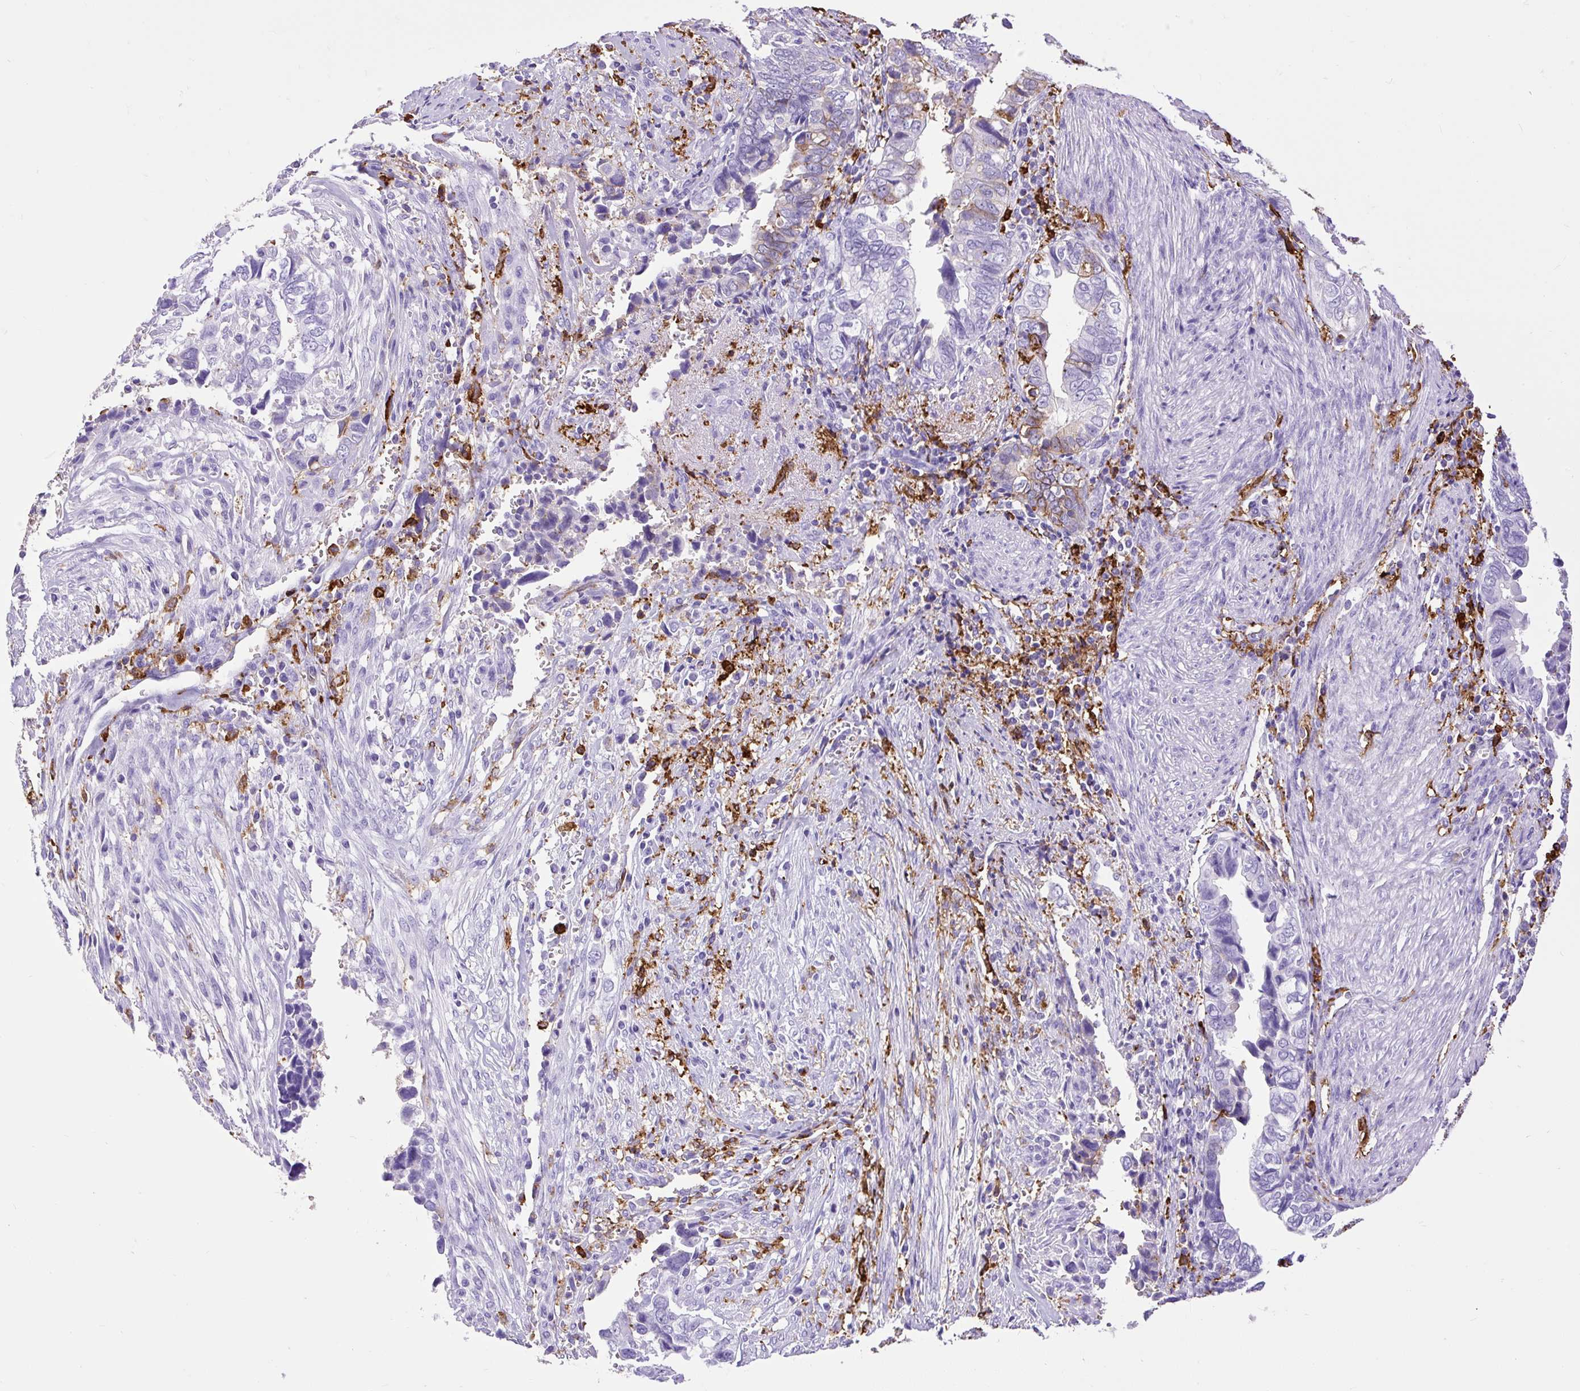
{"staining": {"intensity": "negative", "quantity": "none", "location": "none"}, "tissue": "liver cancer", "cell_type": "Tumor cells", "image_type": "cancer", "snomed": [{"axis": "morphology", "description": "Cholangiocarcinoma"}, {"axis": "topography", "description": "Liver"}], "caption": "Immunohistochemistry (IHC) photomicrograph of neoplastic tissue: human liver cancer stained with DAB demonstrates no significant protein positivity in tumor cells.", "gene": "HLA-DRA", "patient": {"sex": "female", "age": 79}}